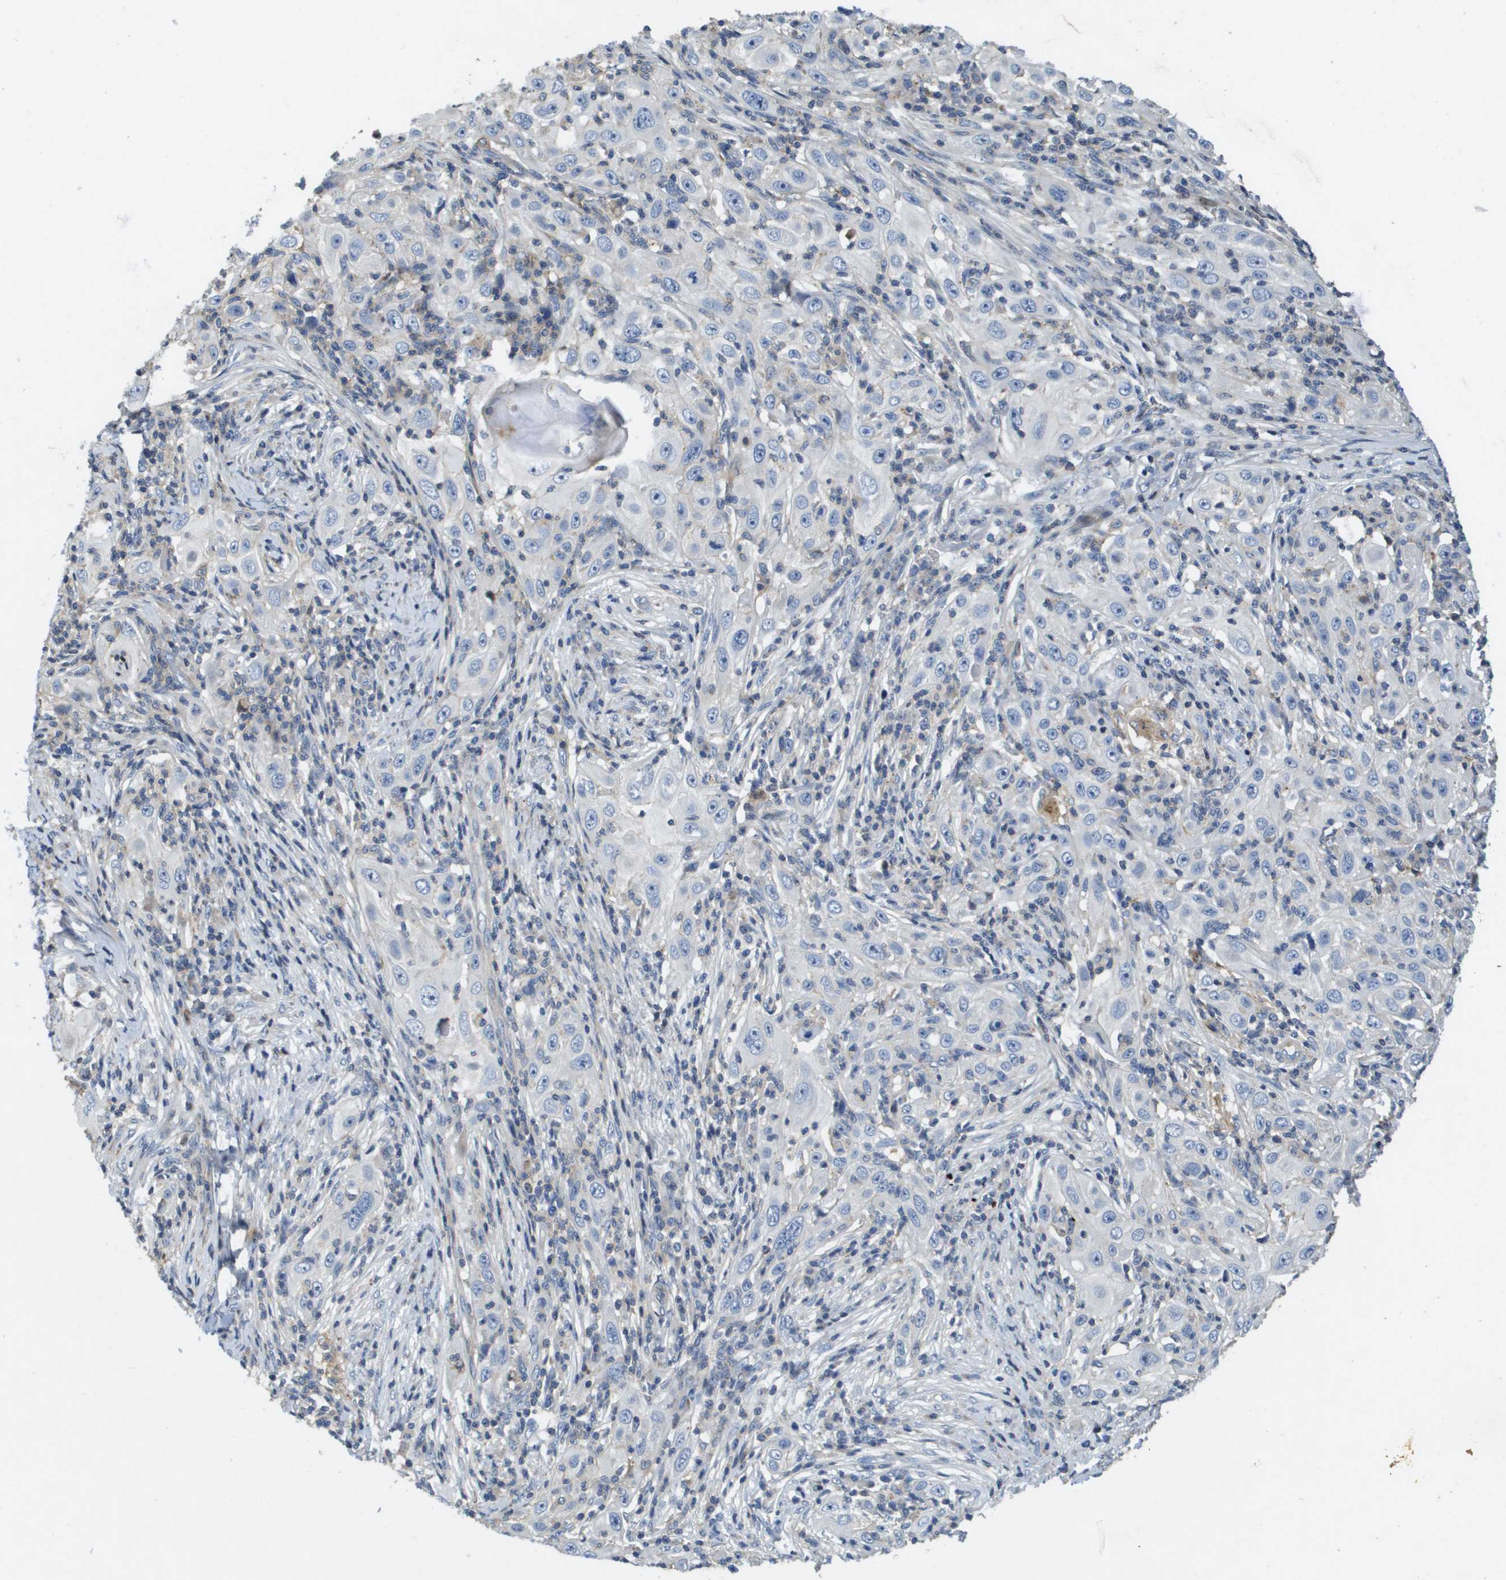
{"staining": {"intensity": "negative", "quantity": "none", "location": "none"}, "tissue": "skin cancer", "cell_type": "Tumor cells", "image_type": "cancer", "snomed": [{"axis": "morphology", "description": "Squamous cell carcinoma, NOS"}, {"axis": "topography", "description": "Skin"}], "caption": "Protein analysis of skin squamous cell carcinoma demonstrates no significant expression in tumor cells.", "gene": "SCN4B", "patient": {"sex": "female", "age": 88}}